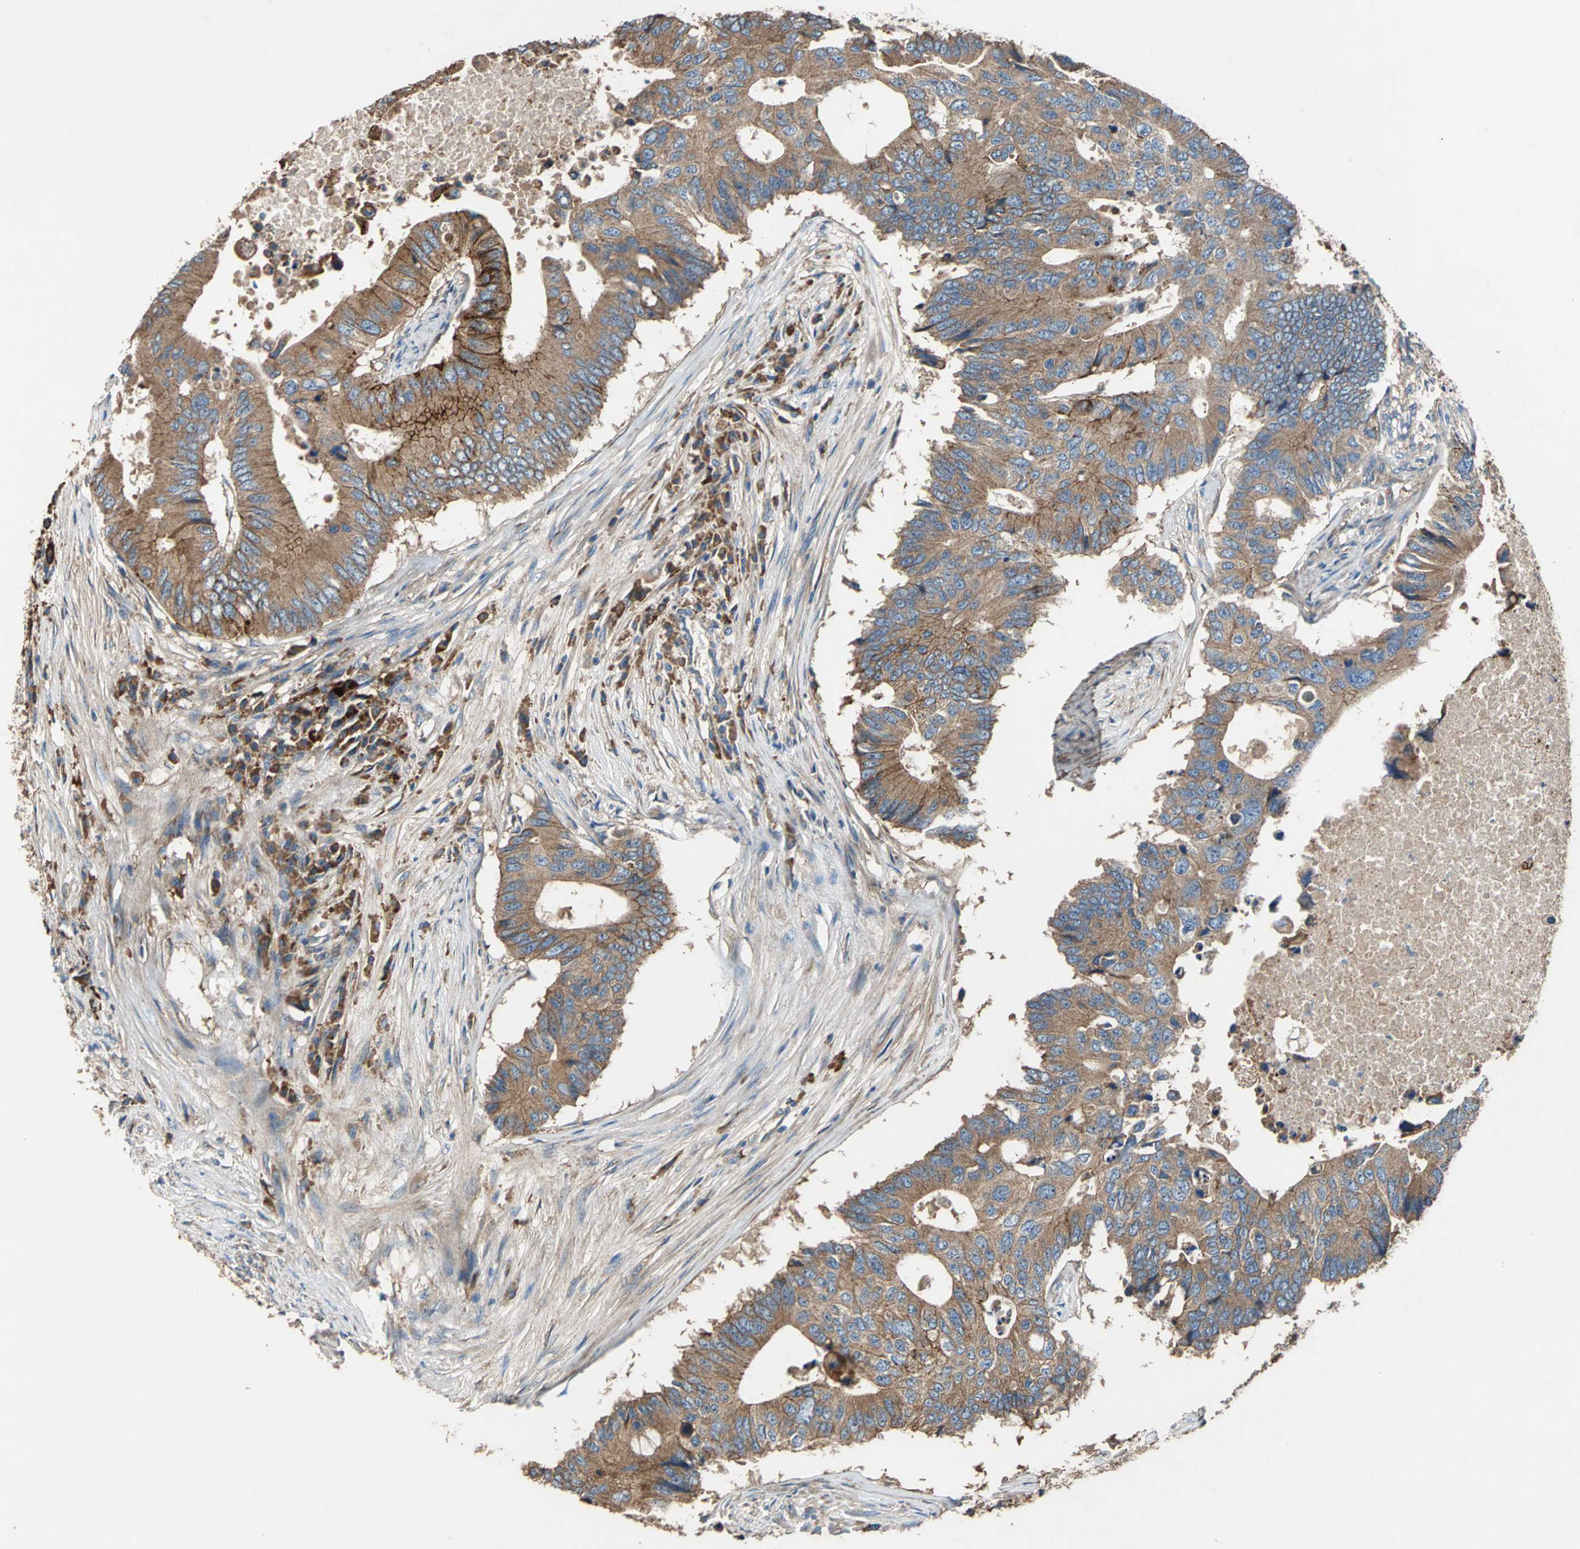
{"staining": {"intensity": "moderate", "quantity": ">75%", "location": "cytoplasmic/membranous"}, "tissue": "colorectal cancer", "cell_type": "Tumor cells", "image_type": "cancer", "snomed": [{"axis": "morphology", "description": "Adenocarcinoma, NOS"}, {"axis": "topography", "description": "Colon"}], "caption": "Tumor cells demonstrate medium levels of moderate cytoplasmic/membranous expression in about >75% of cells in human colorectal cancer. (IHC, brightfield microscopy, high magnification).", "gene": "HEPH", "patient": {"sex": "male", "age": 71}}